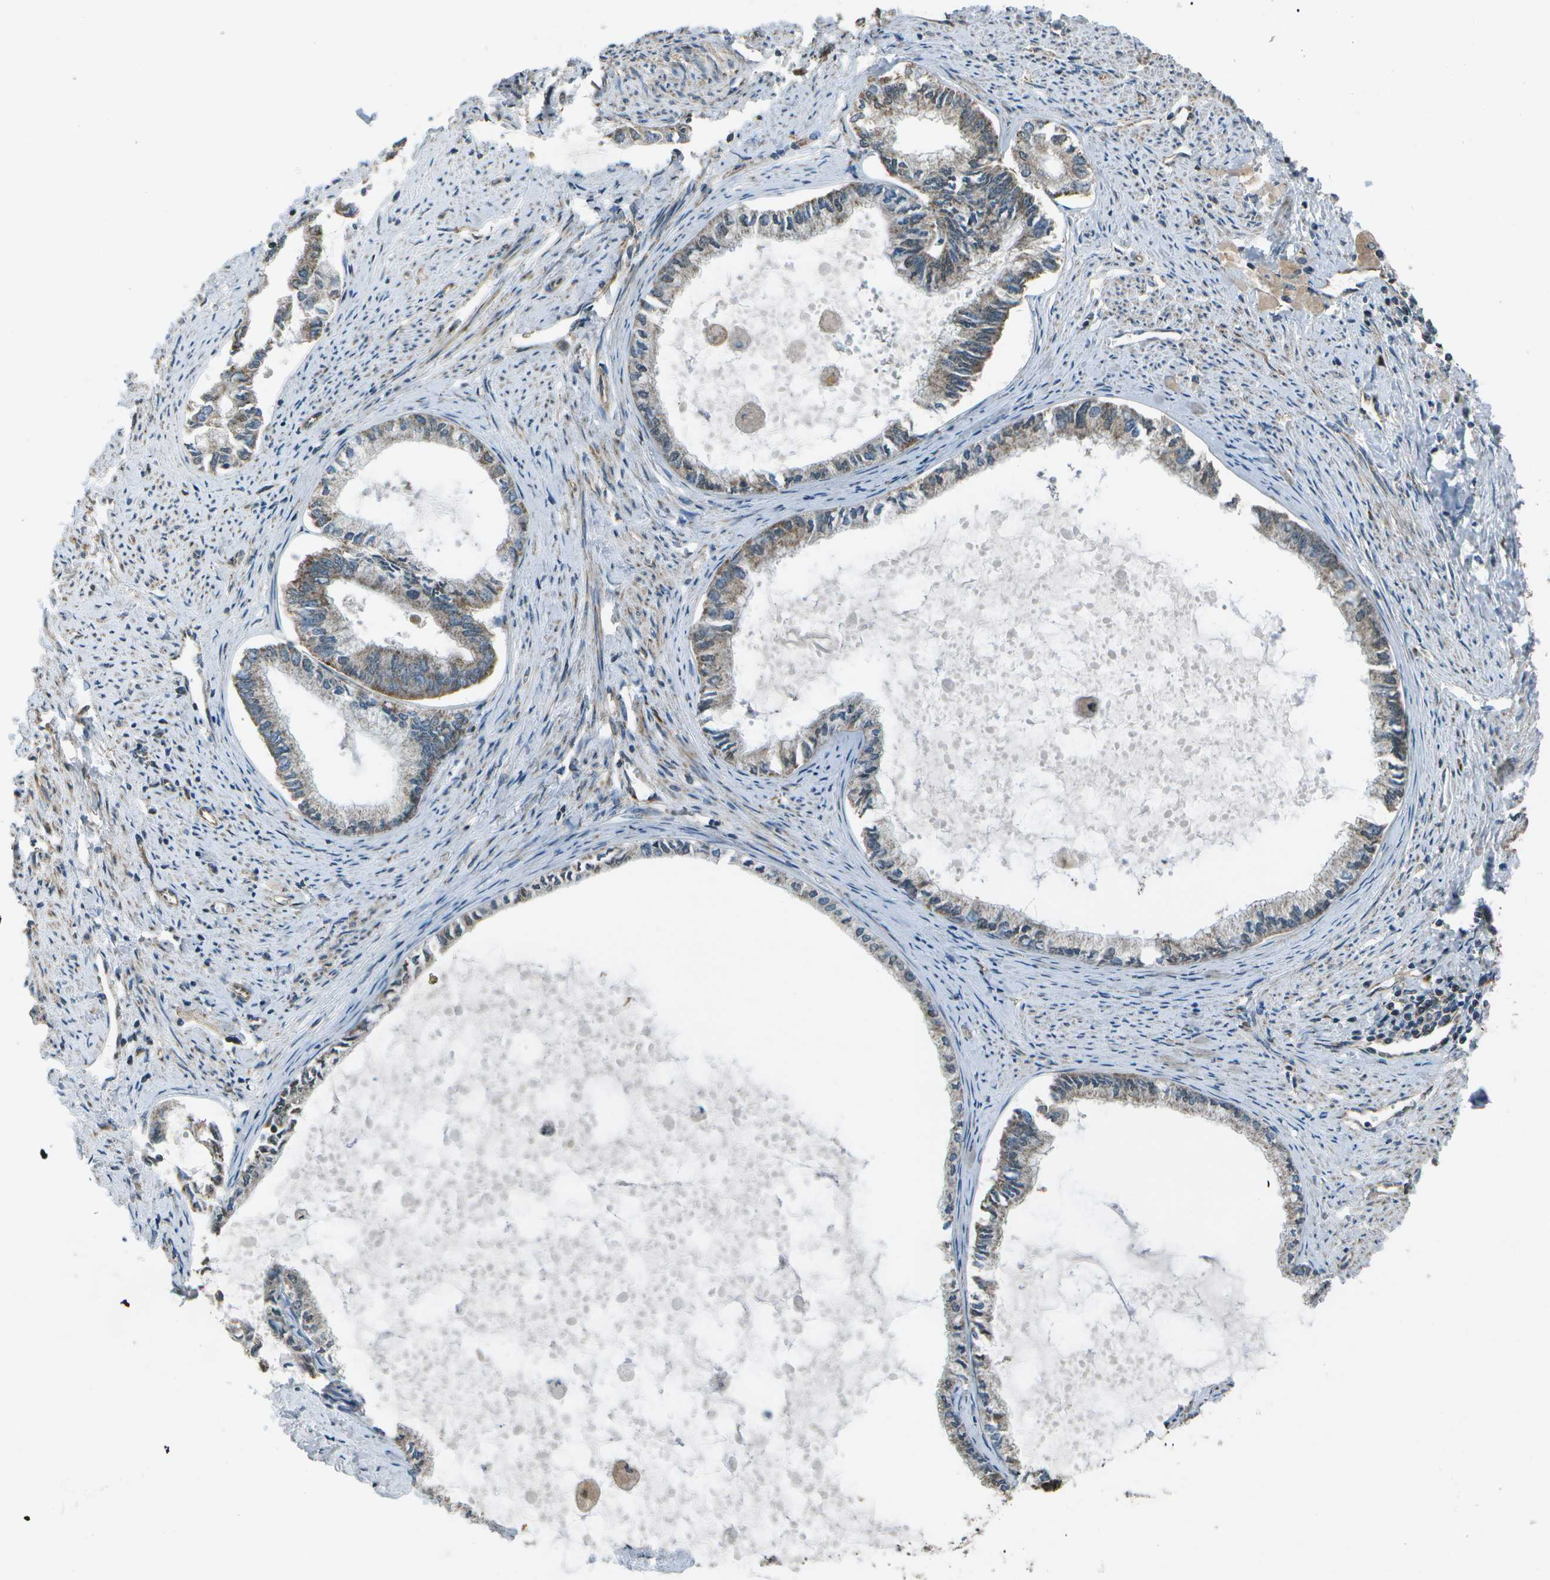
{"staining": {"intensity": "moderate", "quantity": "25%-75%", "location": "cytoplasmic/membranous"}, "tissue": "endometrial cancer", "cell_type": "Tumor cells", "image_type": "cancer", "snomed": [{"axis": "morphology", "description": "Adenocarcinoma, NOS"}, {"axis": "topography", "description": "Endometrium"}], "caption": "A brown stain shows moderate cytoplasmic/membranous expression of a protein in endometrial cancer (adenocarcinoma) tumor cells.", "gene": "EIF2AK1", "patient": {"sex": "female", "age": 86}}